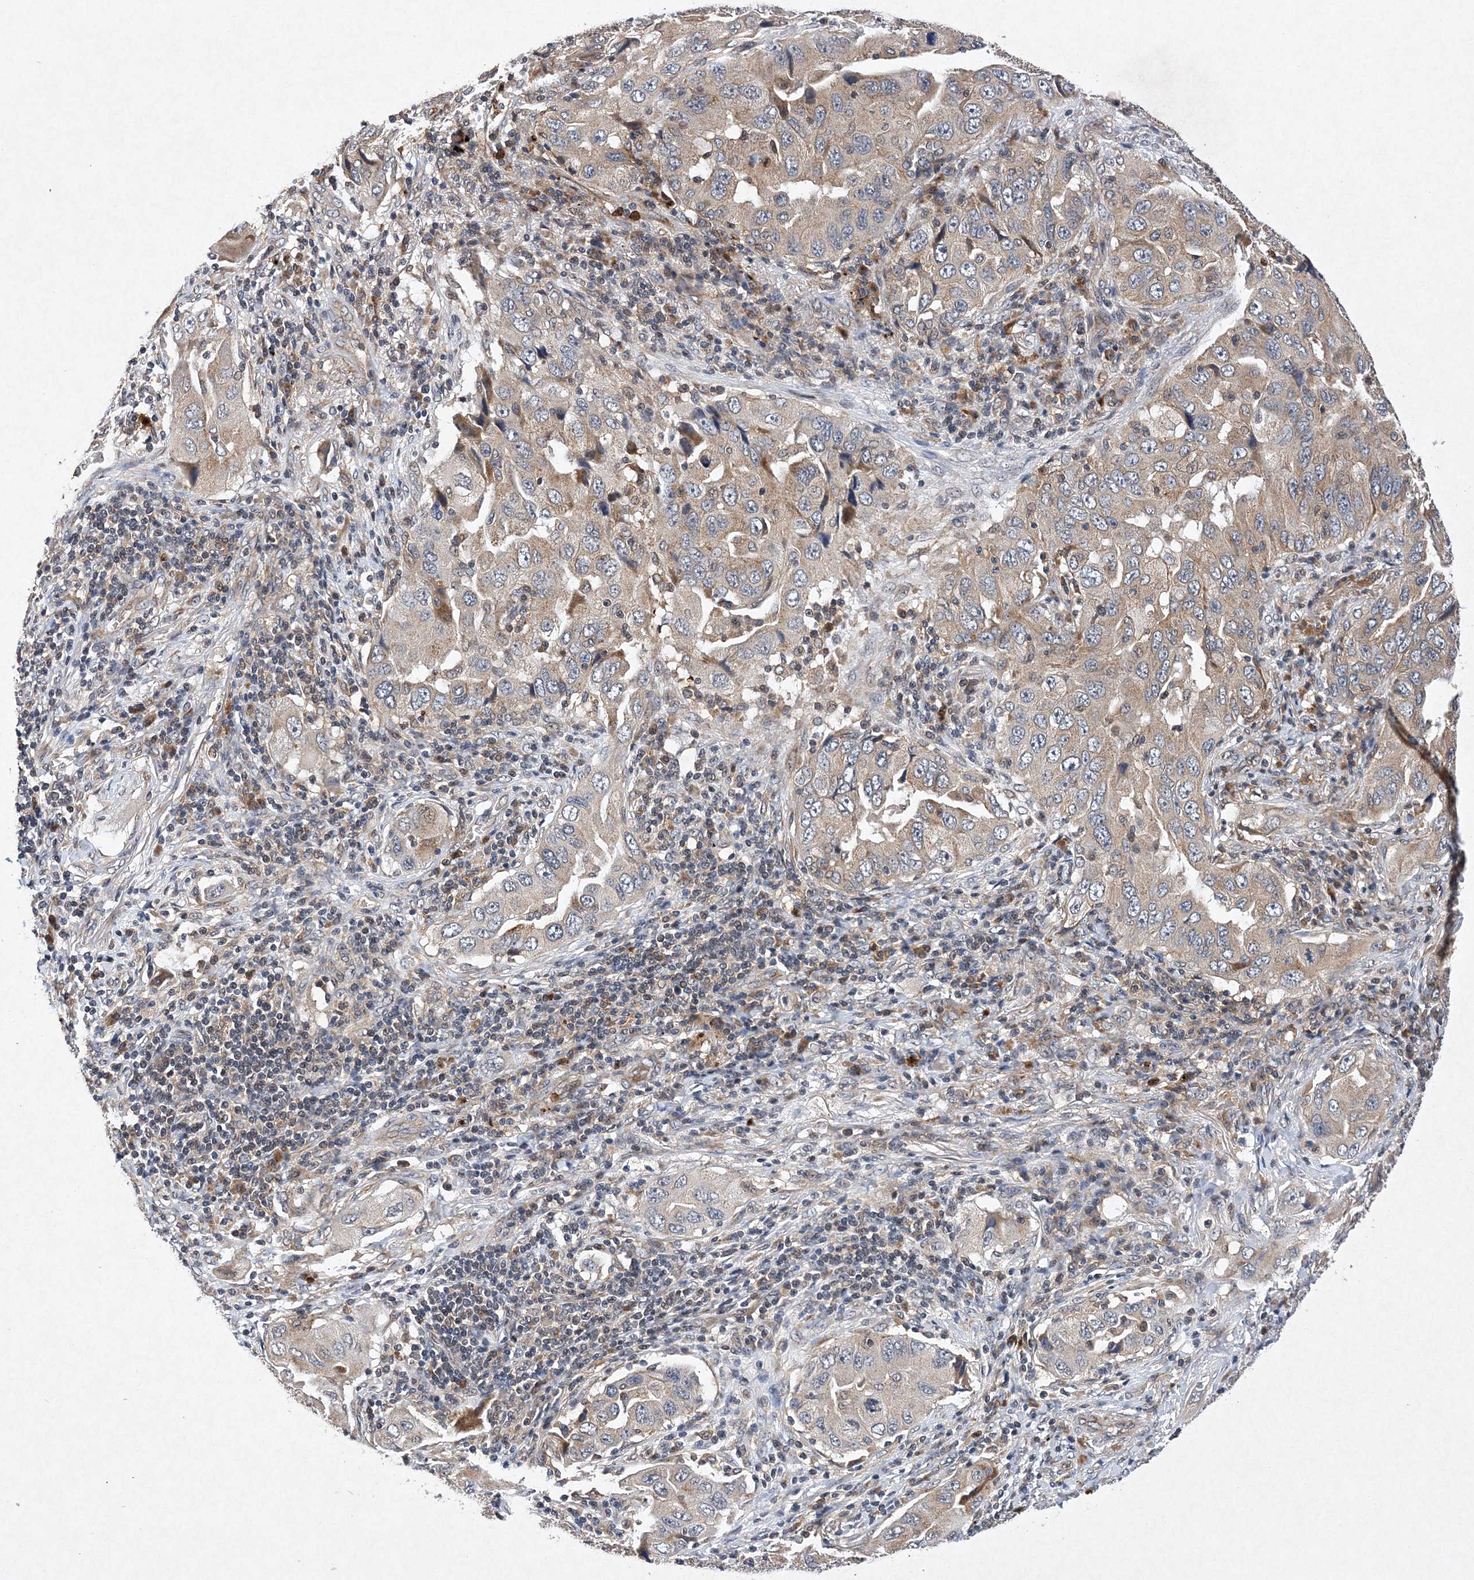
{"staining": {"intensity": "weak", "quantity": "25%-75%", "location": "cytoplasmic/membranous"}, "tissue": "lung cancer", "cell_type": "Tumor cells", "image_type": "cancer", "snomed": [{"axis": "morphology", "description": "Adenocarcinoma, NOS"}, {"axis": "topography", "description": "Lung"}], "caption": "This is an image of IHC staining of lung cancer, which shows weak expression in the cytoplasmic/membranous of tumor cells.", "gene": "PROSER1", "patient": {"sex": "female", "age": 65}}